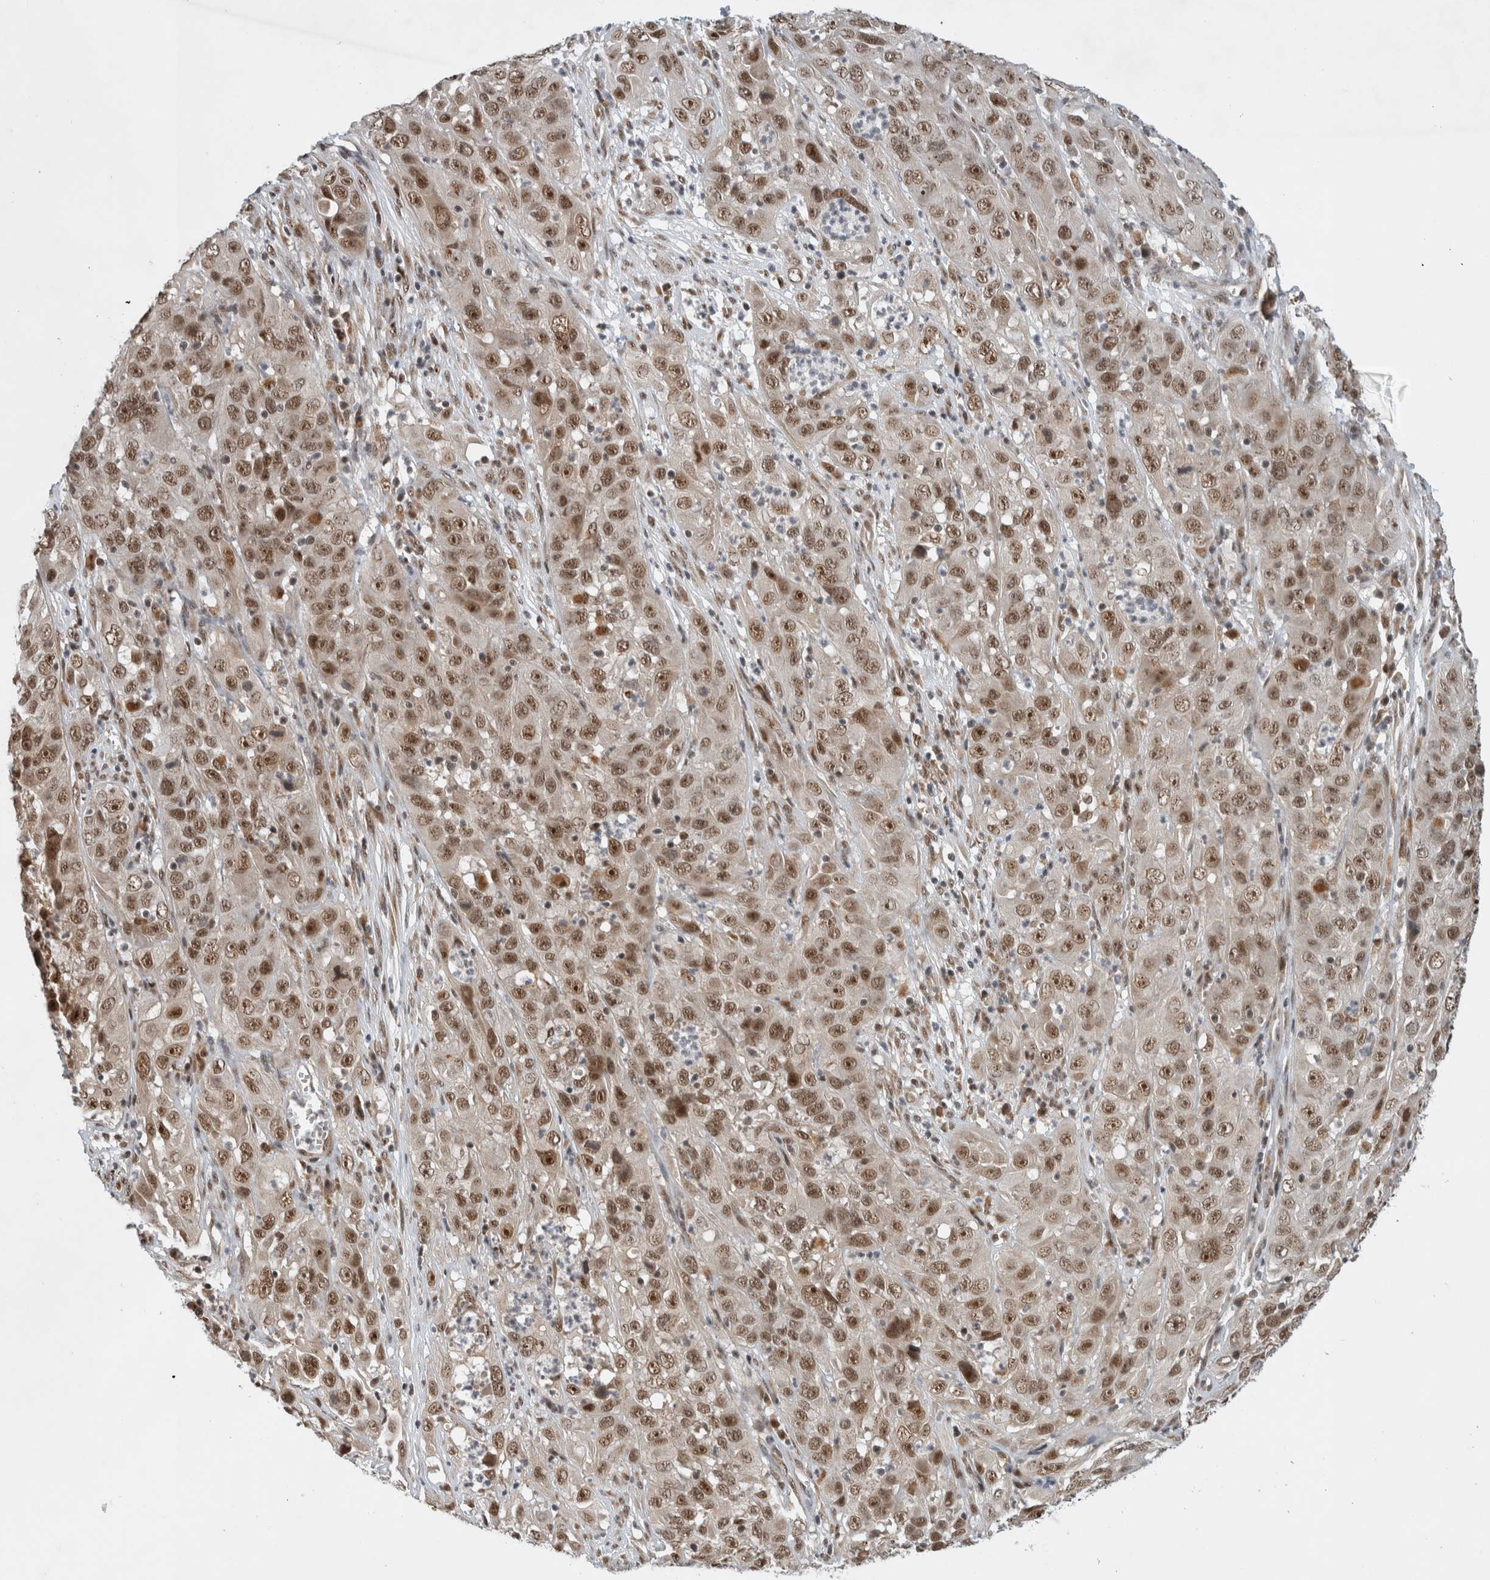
{"staining": {"intensity": "moderate", "quantity": ">75%", "location": "nuclear"}, "tissue": "cervical cancer", "cell_type": "Tumor cells", "image_type": "cancer", "snomed": [{"axis": "morphology", "description": "Squamous cell carcinoma, NOS"}, {"axis": "topography", "description": "Cervix"}], "caption": "IHC of human cervical cancer demonstrates medium levels of moderate nuclear staining in about >75% of tumor cells. Using DAB (brown) and hematoxylin (blue) stains, captured at high magnification using brightfield microscopy.", "gene": "NCAPG2", "patient": {"sex": "female", "age": 32}}